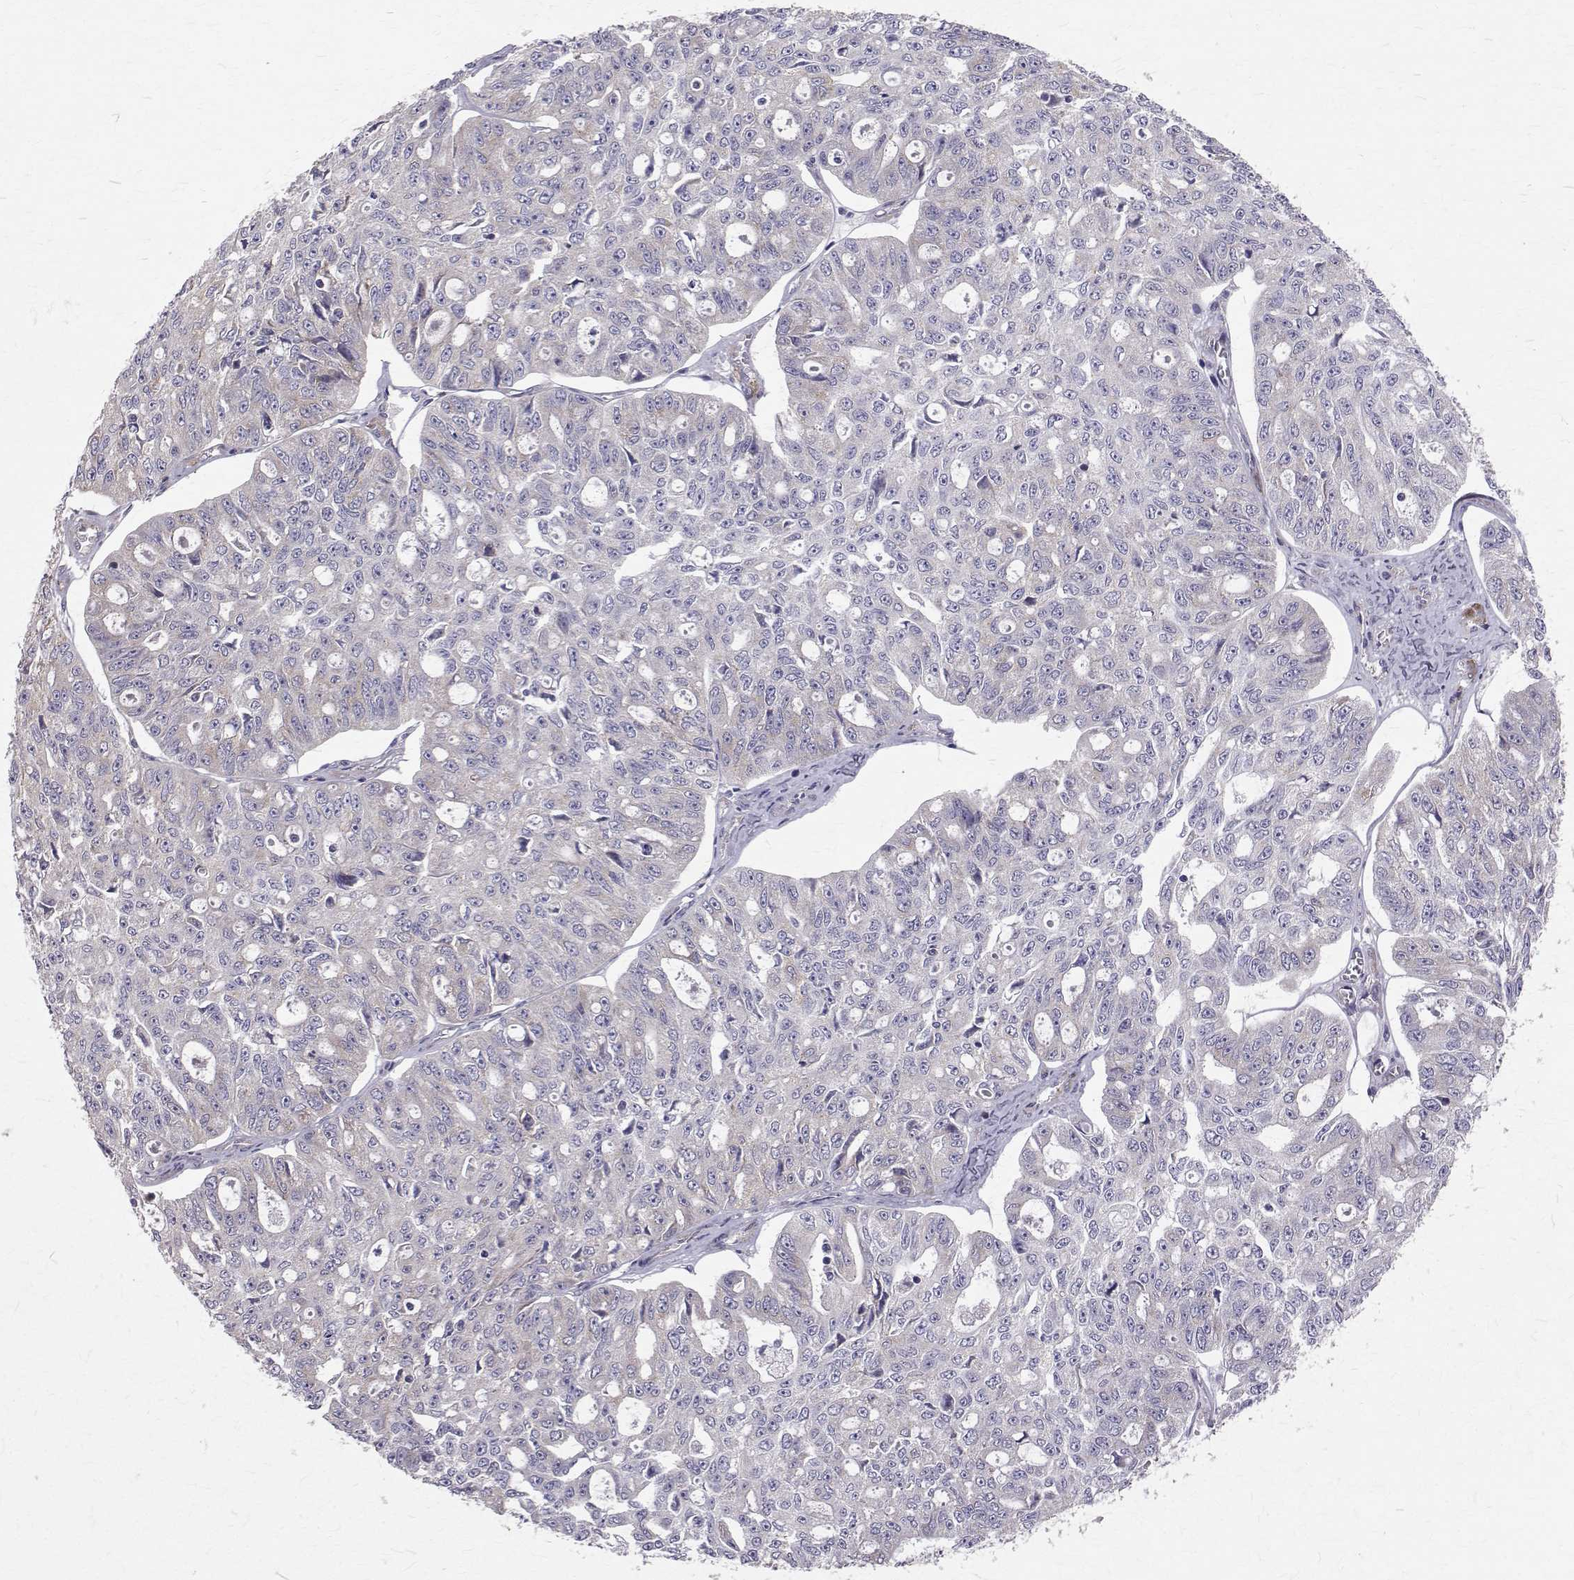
{"staining": {"intensity": "weak", "quantity": "<25%", "location": "cytoplasmic/membranous"}, "tissue": "ovarian cancer", "cell_type": "Tumor cells", "image_type": "cancer", "snomed": [{"axis": "morphology", "description": "Carcinoma, endometroid"}, {"axis": "topography", "description": "Ovary"}], "caption": "Ovarian cancer stained for a protein using IHC displays no staining tumor cells.", "gene": "ARFGAP1", "patient": {"sex": "female", "age": 65}}